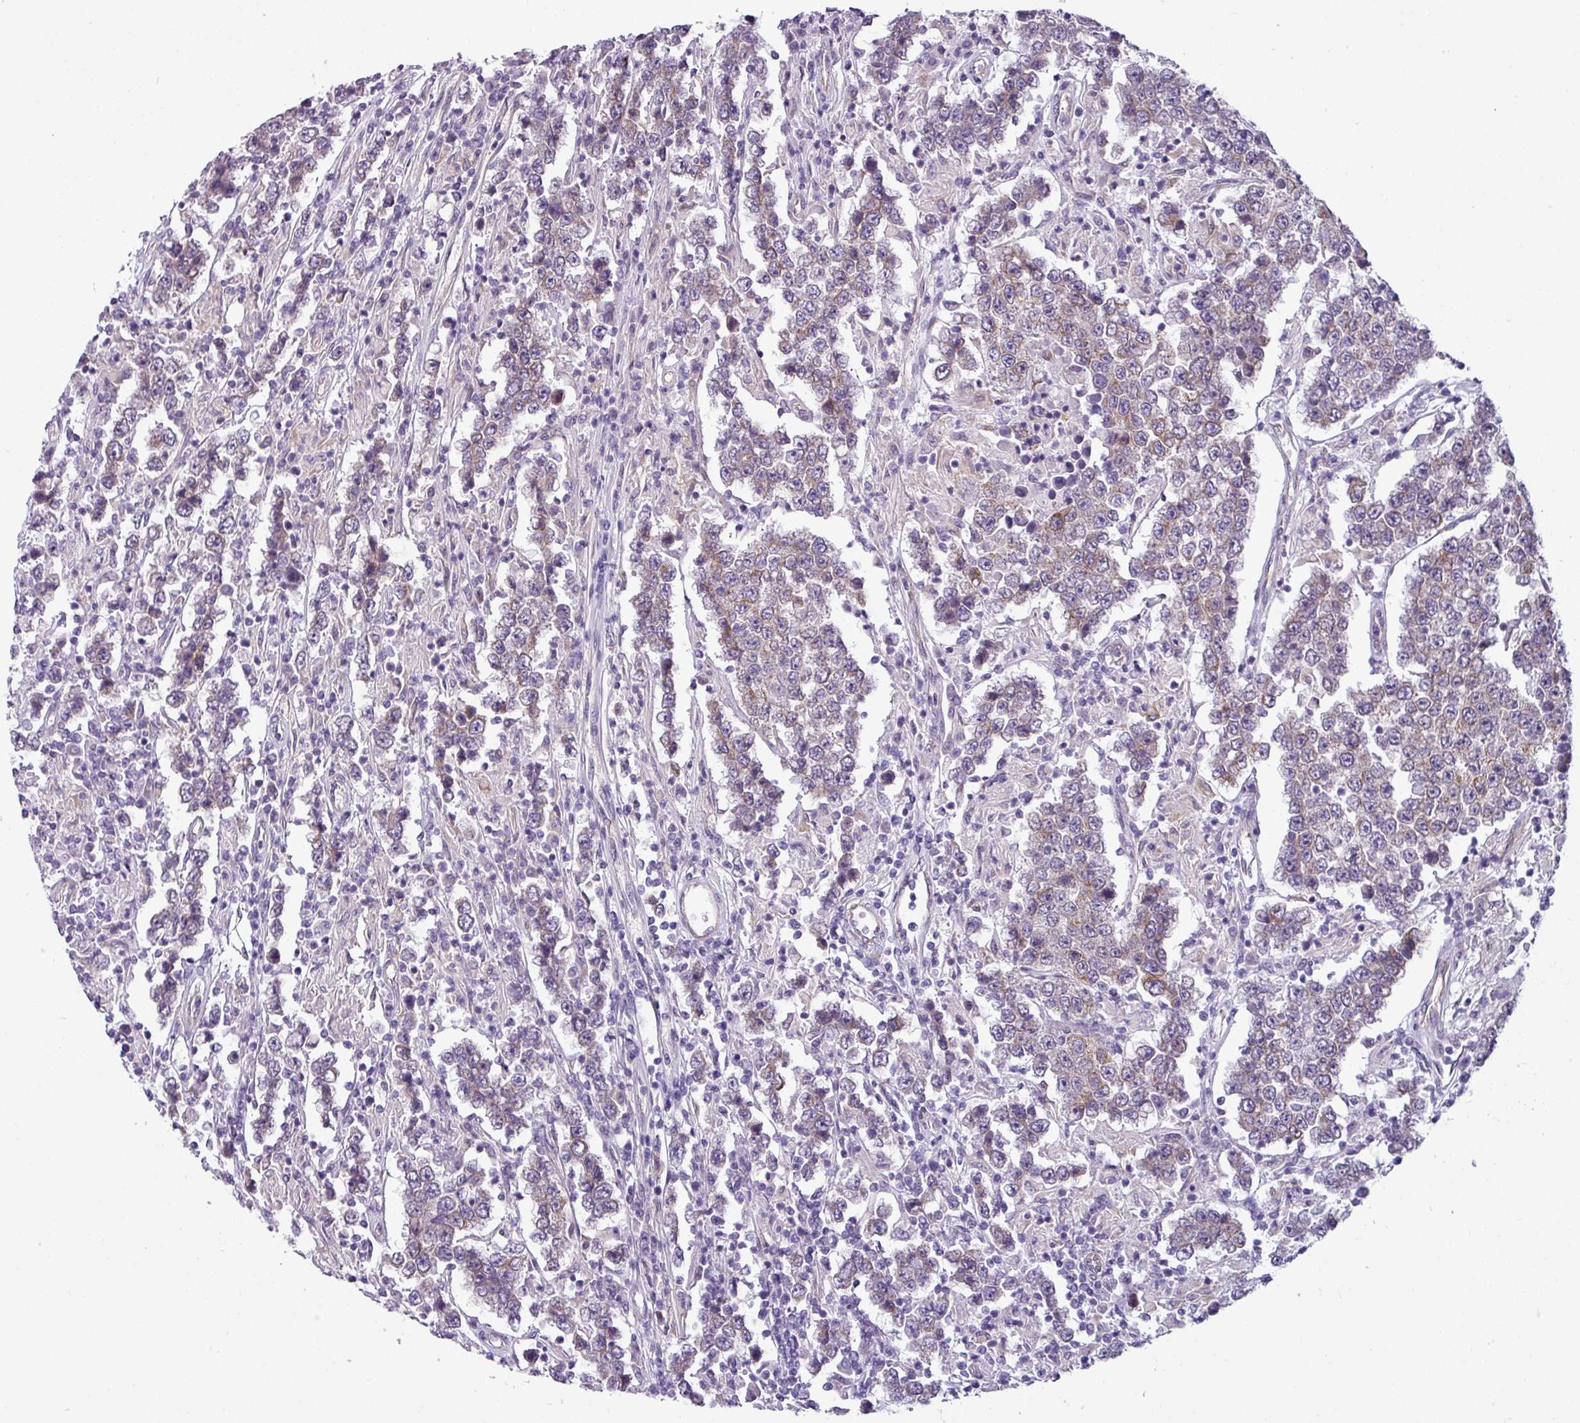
{"staining": {"intensity": "weak", "quantity": "25%-75%", "location": "cytoplasmic/membranous"}, "tissue": "testis cancer", "cell_type": "Tumor cells", "image_type": "cancer", "snomed": [{"axis": "morphology", "description": "Normal tissue, NOS"}, {"axis": "morphology", "description": "Urothelial carcinoma, High grade"}, {"axis": "morphology", "description": "Seminoma, NOS"}, {"axis": "morphology", "description": "Carcinoma, Embryonal, NOS"}, {"axis": "topography", "description": "Urinary bladder"}, {"axis": "topography", "description": "Testis"}], "caption": "IHC histopathology image of neoplastic tissue: embryonal carcinoma (testis) stained using IHC displays low levels of weak protein expression localized specifically in the cytoplasmic/membranous of tumor cells, appearing as a cytoplasmic/membranous brown color.", "gene": "TOR1AIP2", "patient": {"sex": "male", "age": 41}}